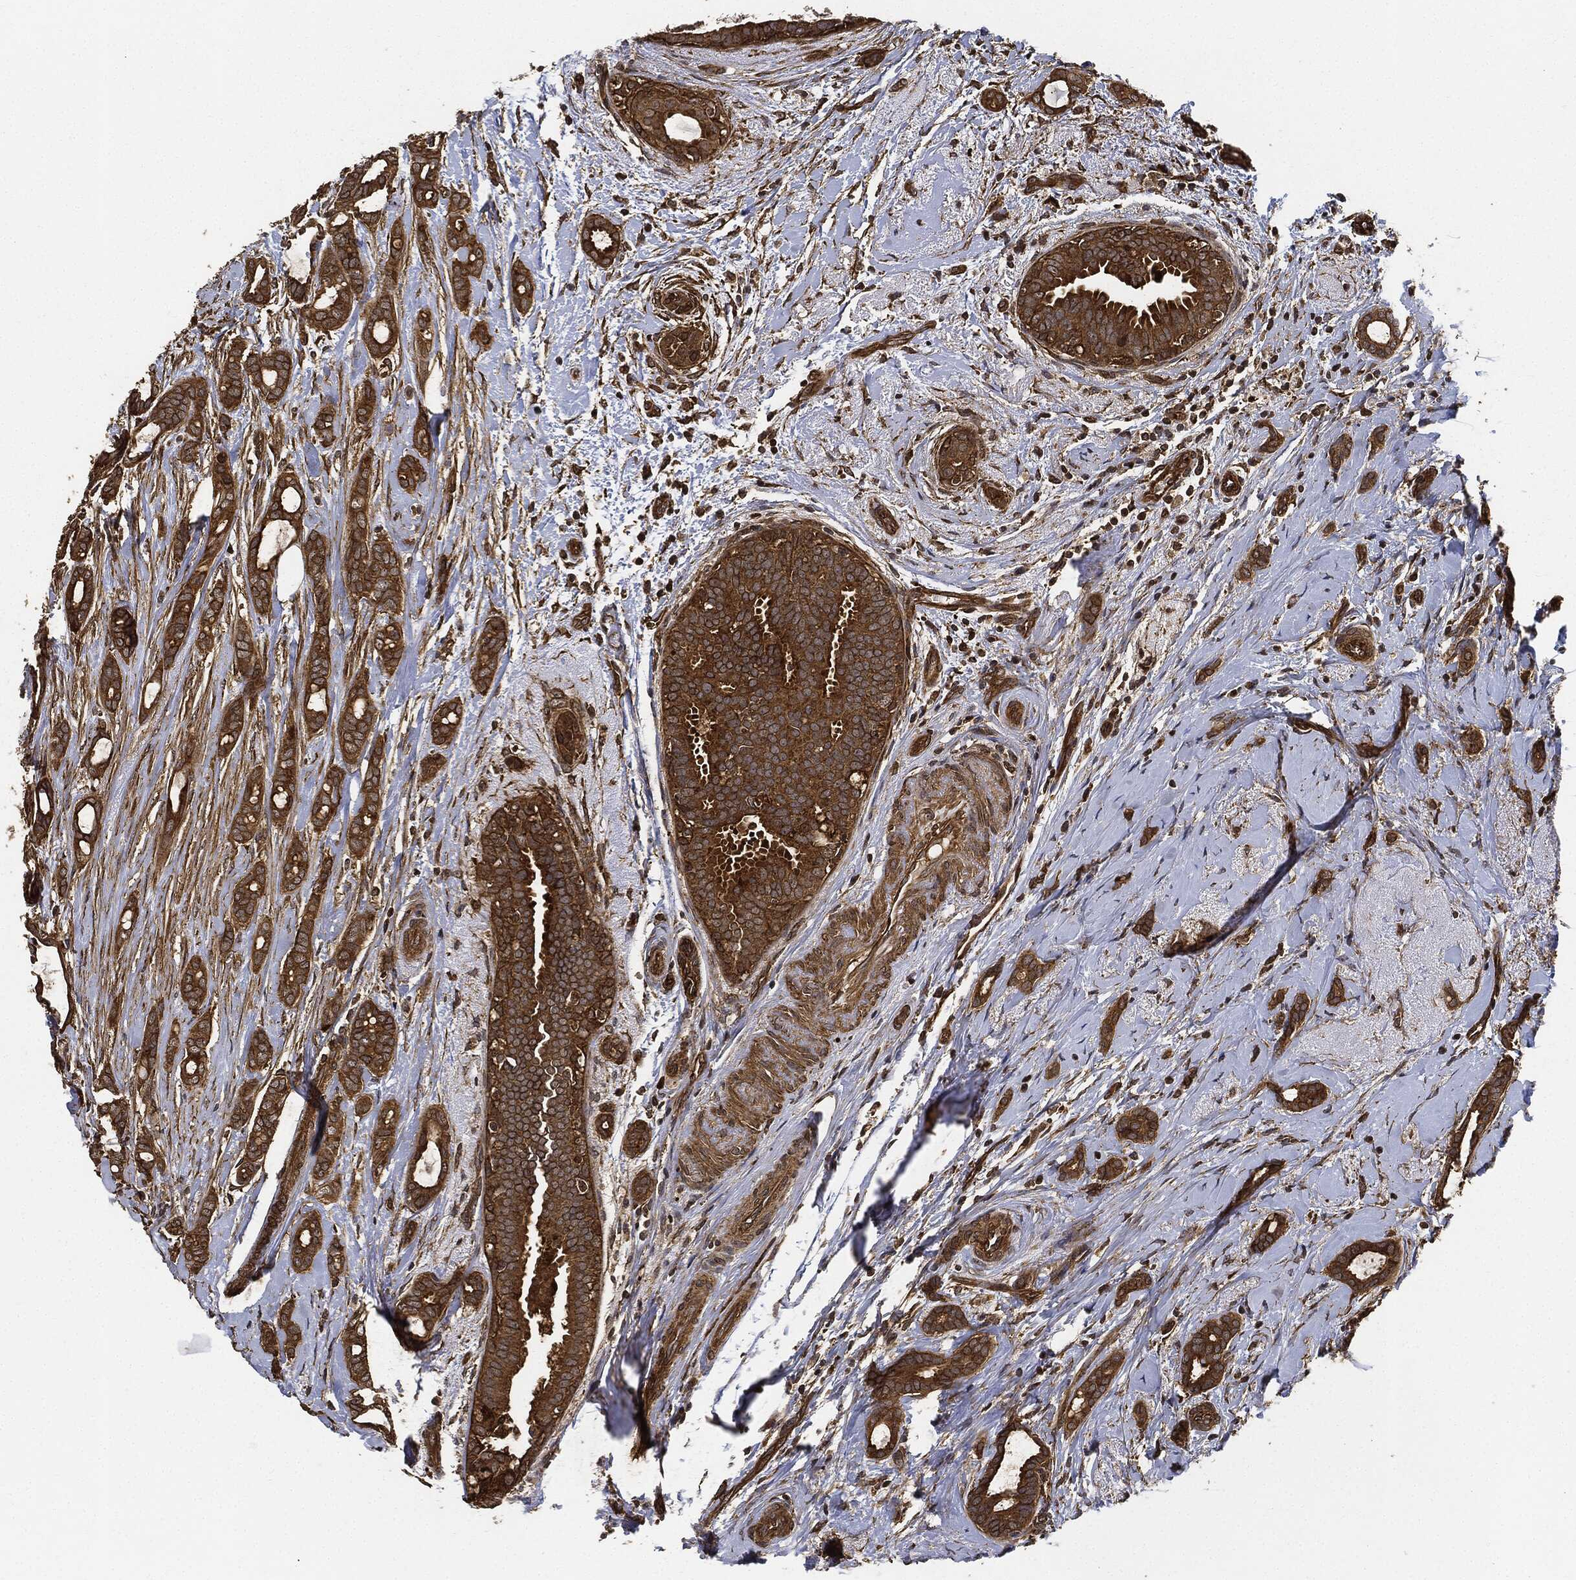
{"staining": {"intensity": "strong", "quantity": ">75%", "location": "cytoplasmic/membranous"}, "tissue": "breast cancer", "cell_type": "Tumor cells", "image_type": "cancer", "snomed": [{"axis": "morphology", "description": "Duct carcinoma"}, {"axis": "topography", "description": "Breast"}], "caption": "Breast cancer tissue exhibits strong cytoplasmic/membranous expression in approximately >75% of tumor cells", "gene": "CEP290", "patient": {"sex": "female", "age": 51}}